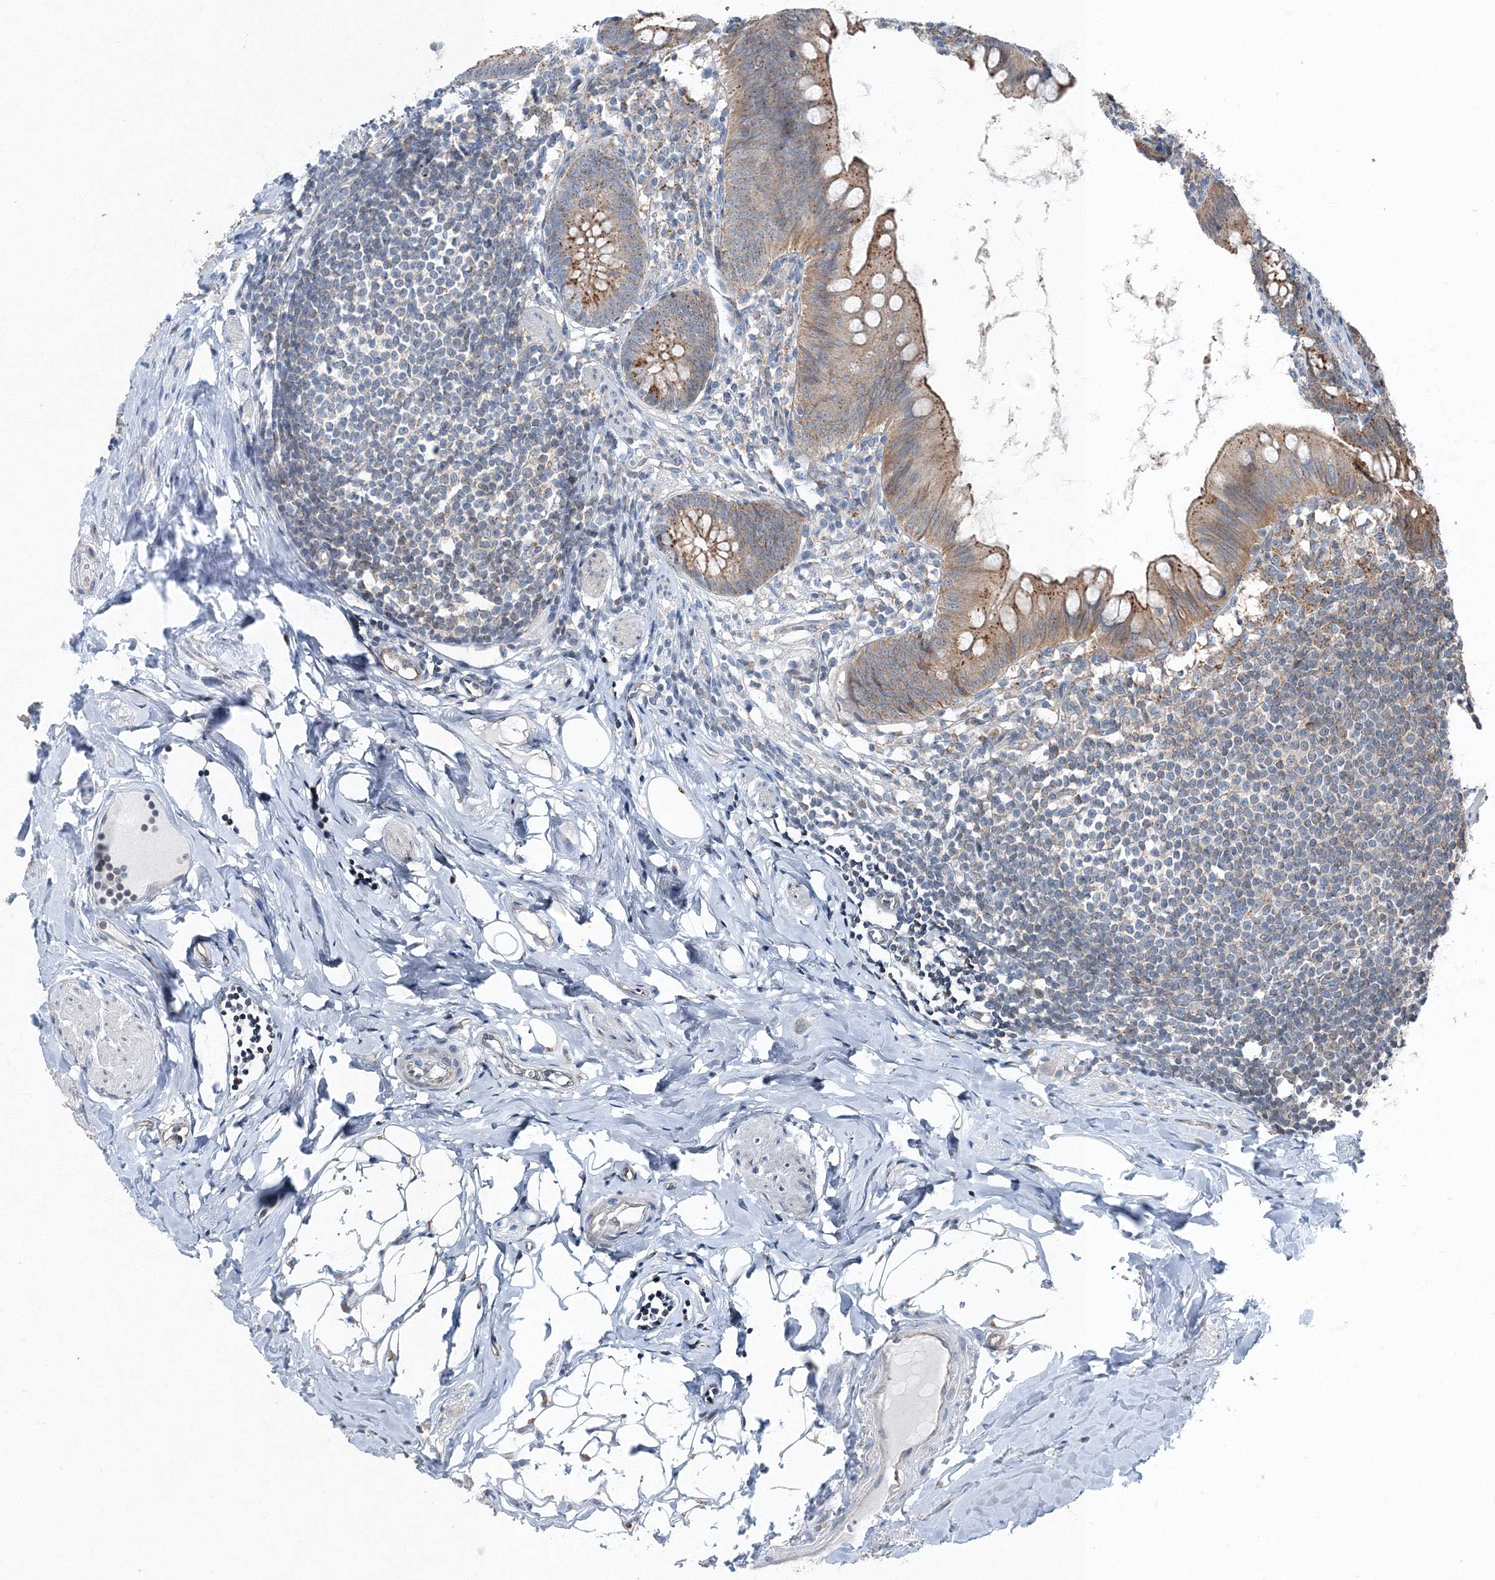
{"staining": {"intensity": "strong", "quantity": "25%-75%", "location": "cytoplasmic/membranous"}, "tissue": "appendix", "cell_type": "Glandular cells", "image_type": "normal", "snomed": [{"axis": "morphology", "description": "Normal tissue, NOS"}, {"axis": "topography", "description": "Appendix"}], "caption": "Glandular cells show high levels of strong cytoplasmic/membranous staining in approximately 25%-75% of cells in benign human appendix. (Brightfield microscopy of DAB IHC at high magnification).", "gene": "AASDH", "patient": {"sex": "female", "age": 62}}